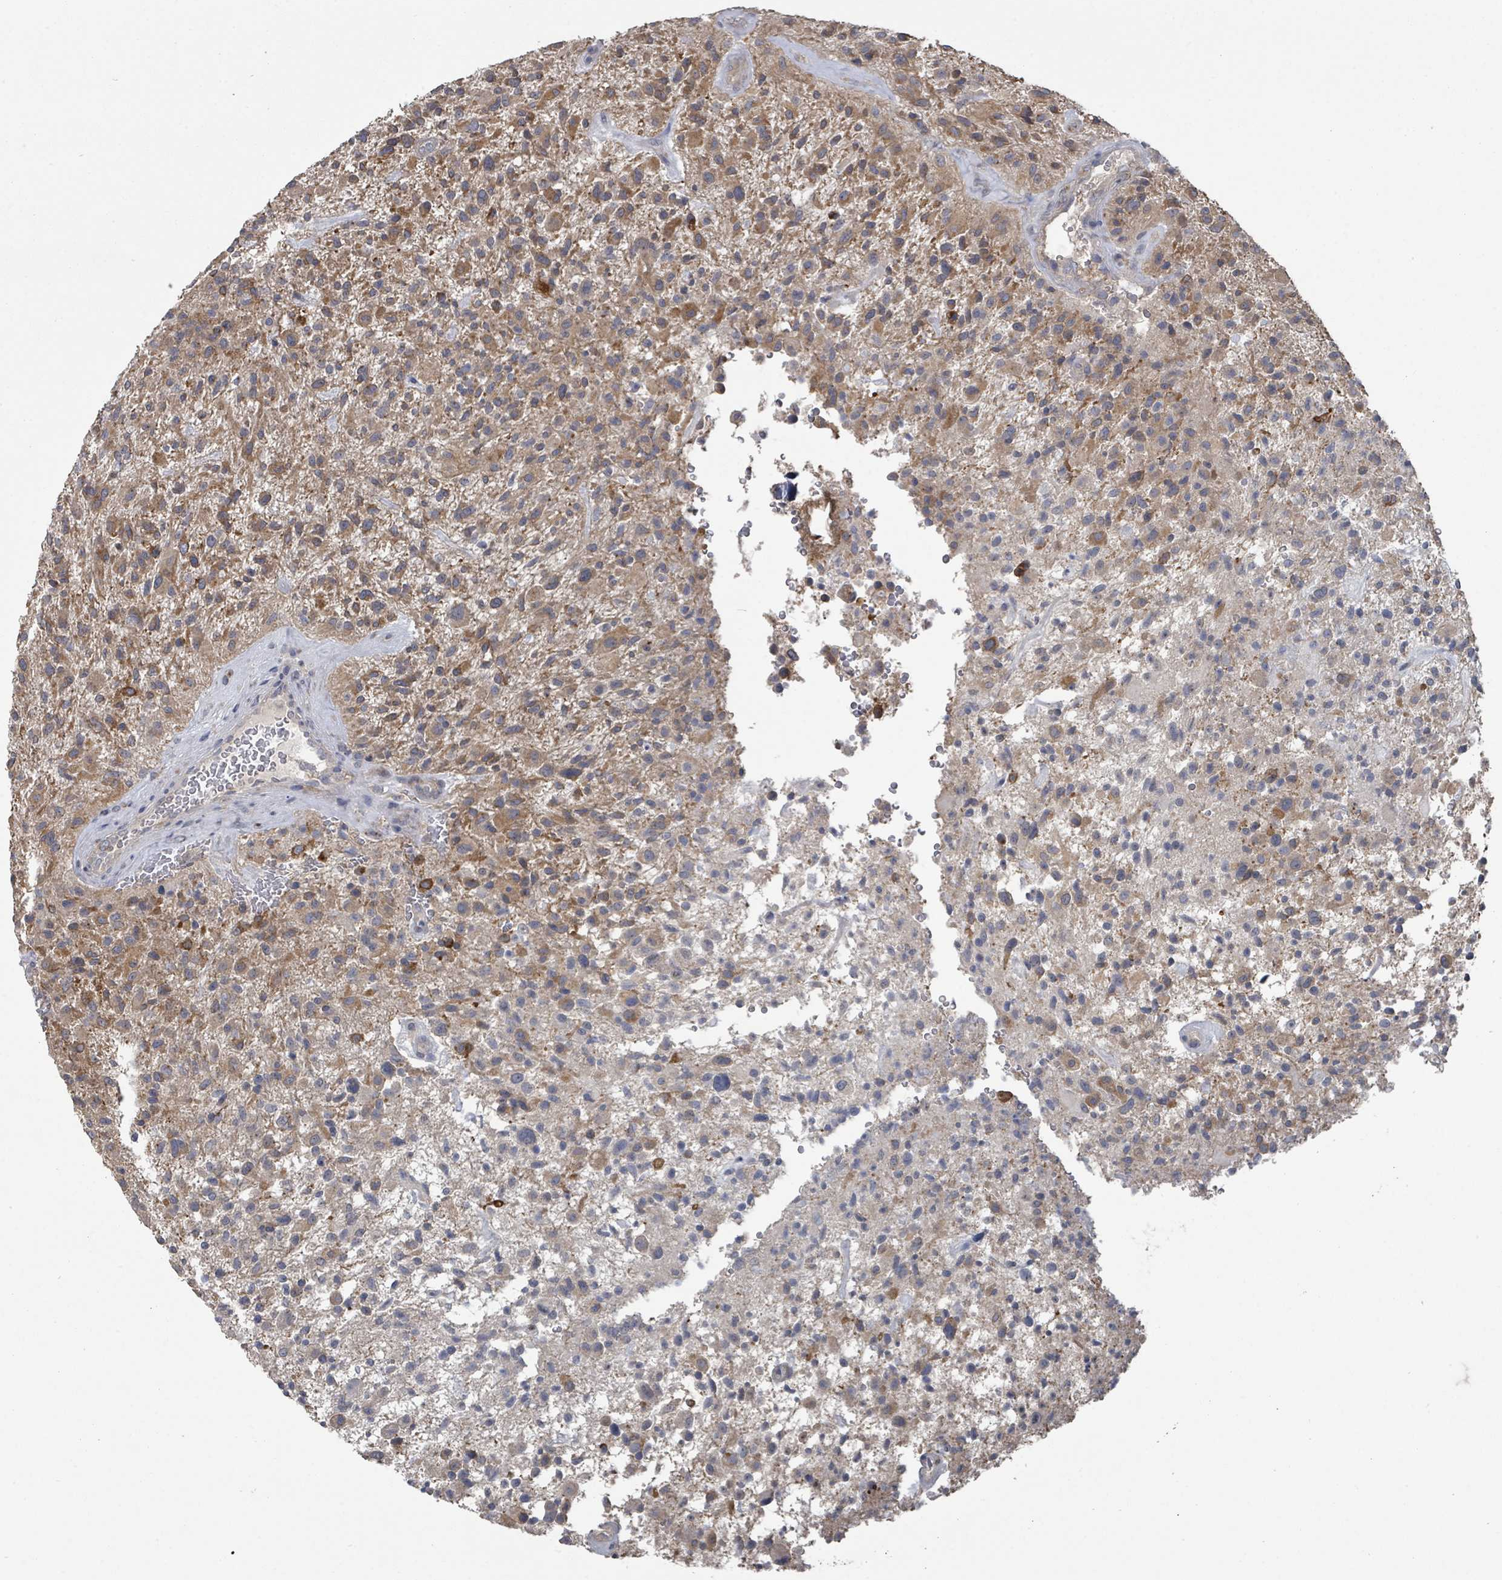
{"staining": {"intensity": "moderate", "quantity": ">75%", "location": "cytoplasmic/membranous"}, "tissue": "glioma", "cell_type": "Tumor cells", "image_type": "cancer", "snomed": [{"axis": "morphology", "description": "Glioma, malignant, High grade"}, {"axis": "topography", "description": "Brain"}], "caption": "Malignant glioma (high-grade) was stained to show a protein in brown. There is medium levels of moderate cytoplasmic/membranous expression in about >75% of tumor cells.", "gene": "SLC9A7", "patient": {"sex": "male", "age": 47}}